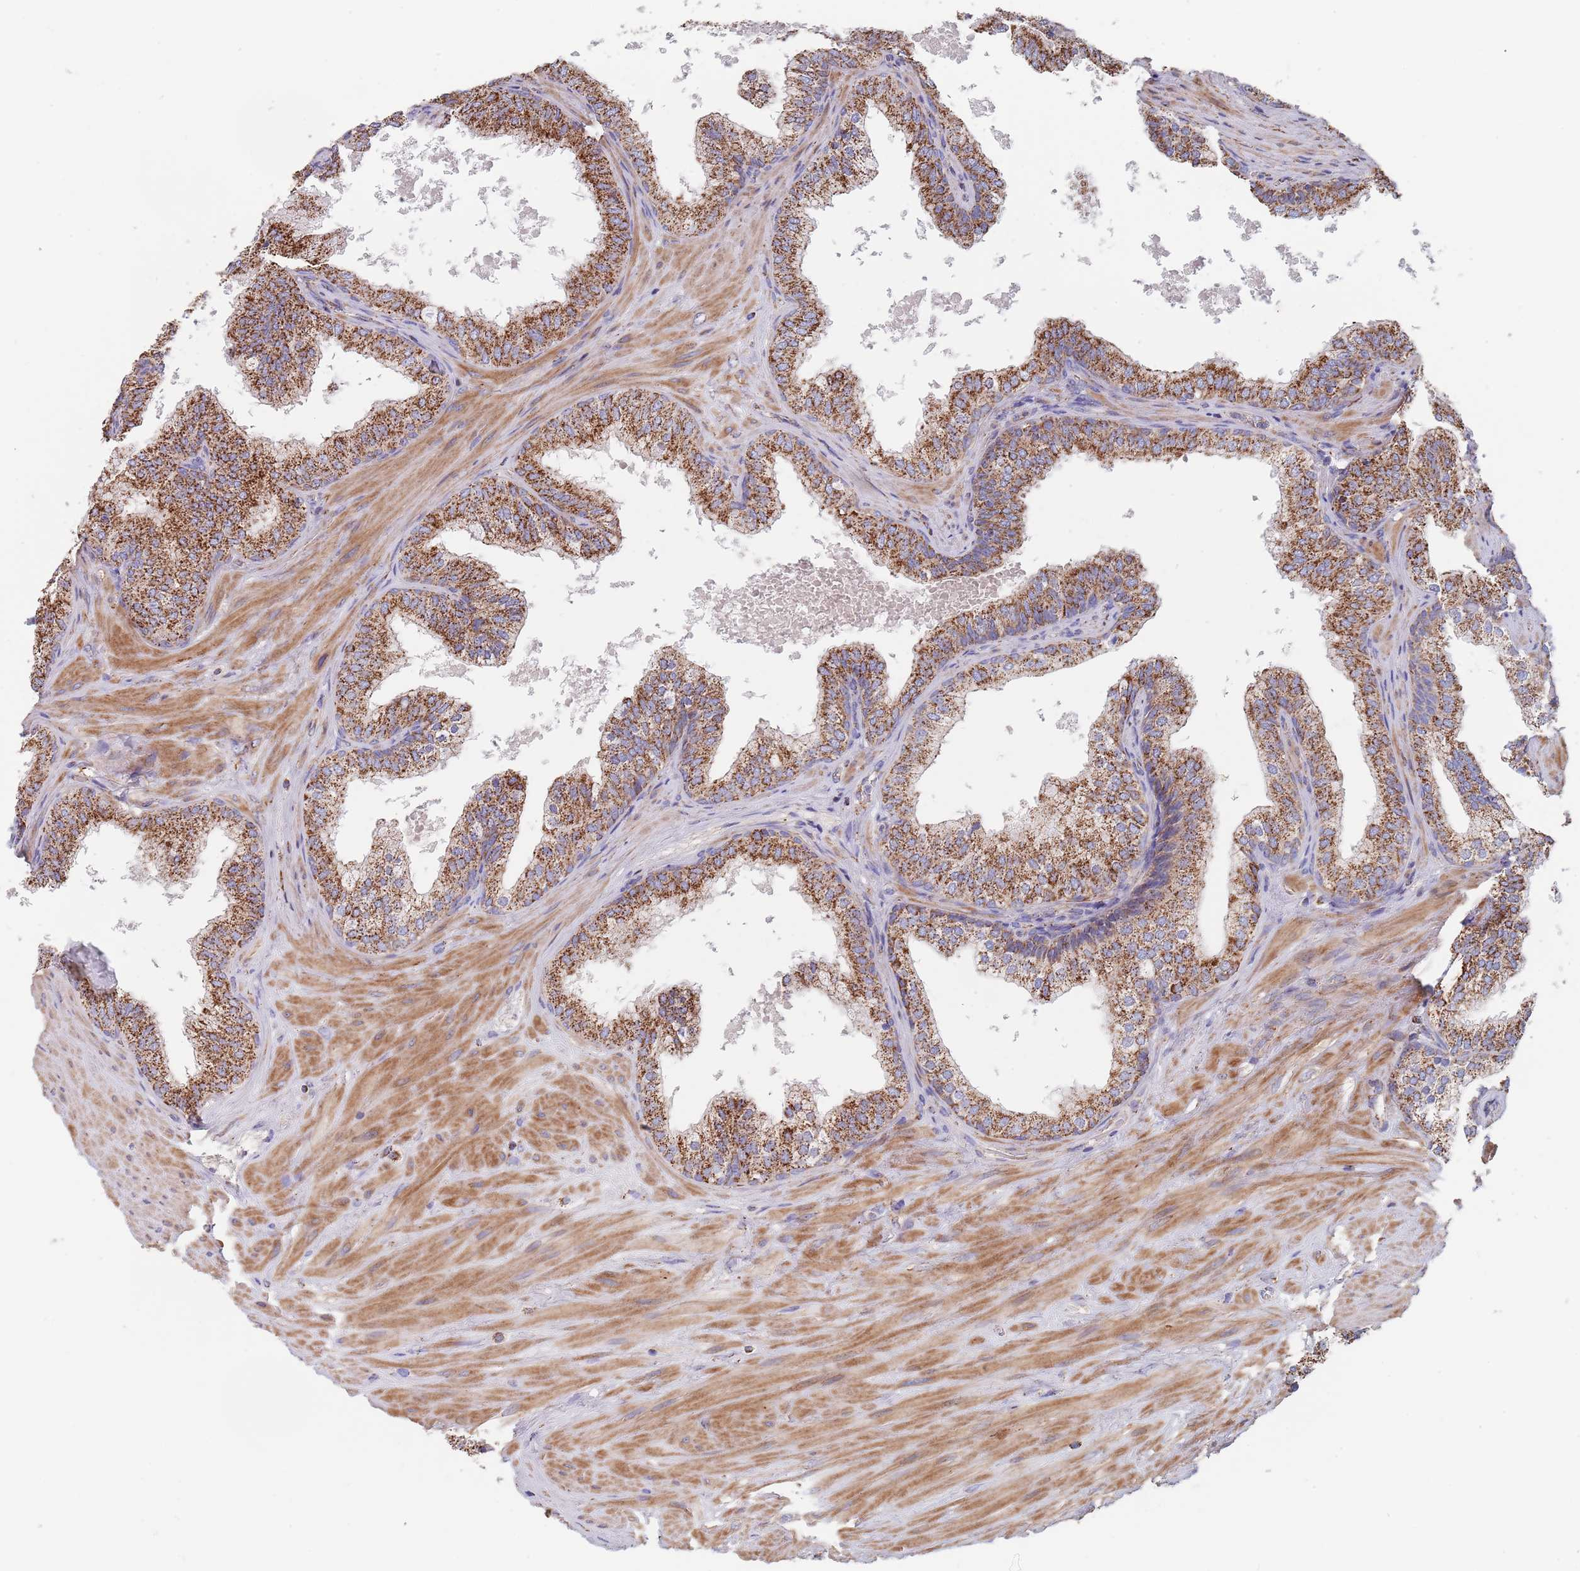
{"staining": {"intensity": "strong", "quantity": ">75%", "location": "cytoplasmic/membranous"}, "tissue": "prostate", "cell_type": "Glandular cells", "image_type": "normal", "snomed": [{"axis": "morphology", "description": "Normal tissue, NOS"}, {"axis": "topography", "description": "Prostate"}], "caption": "Brown immunohistochemical staining in benign human prostate demonstrates strong cytoplasmic/membranous staining in about >75% of glandular cells.", "gene": "PGP", "patient": {"sex": "male", "age": 60}}